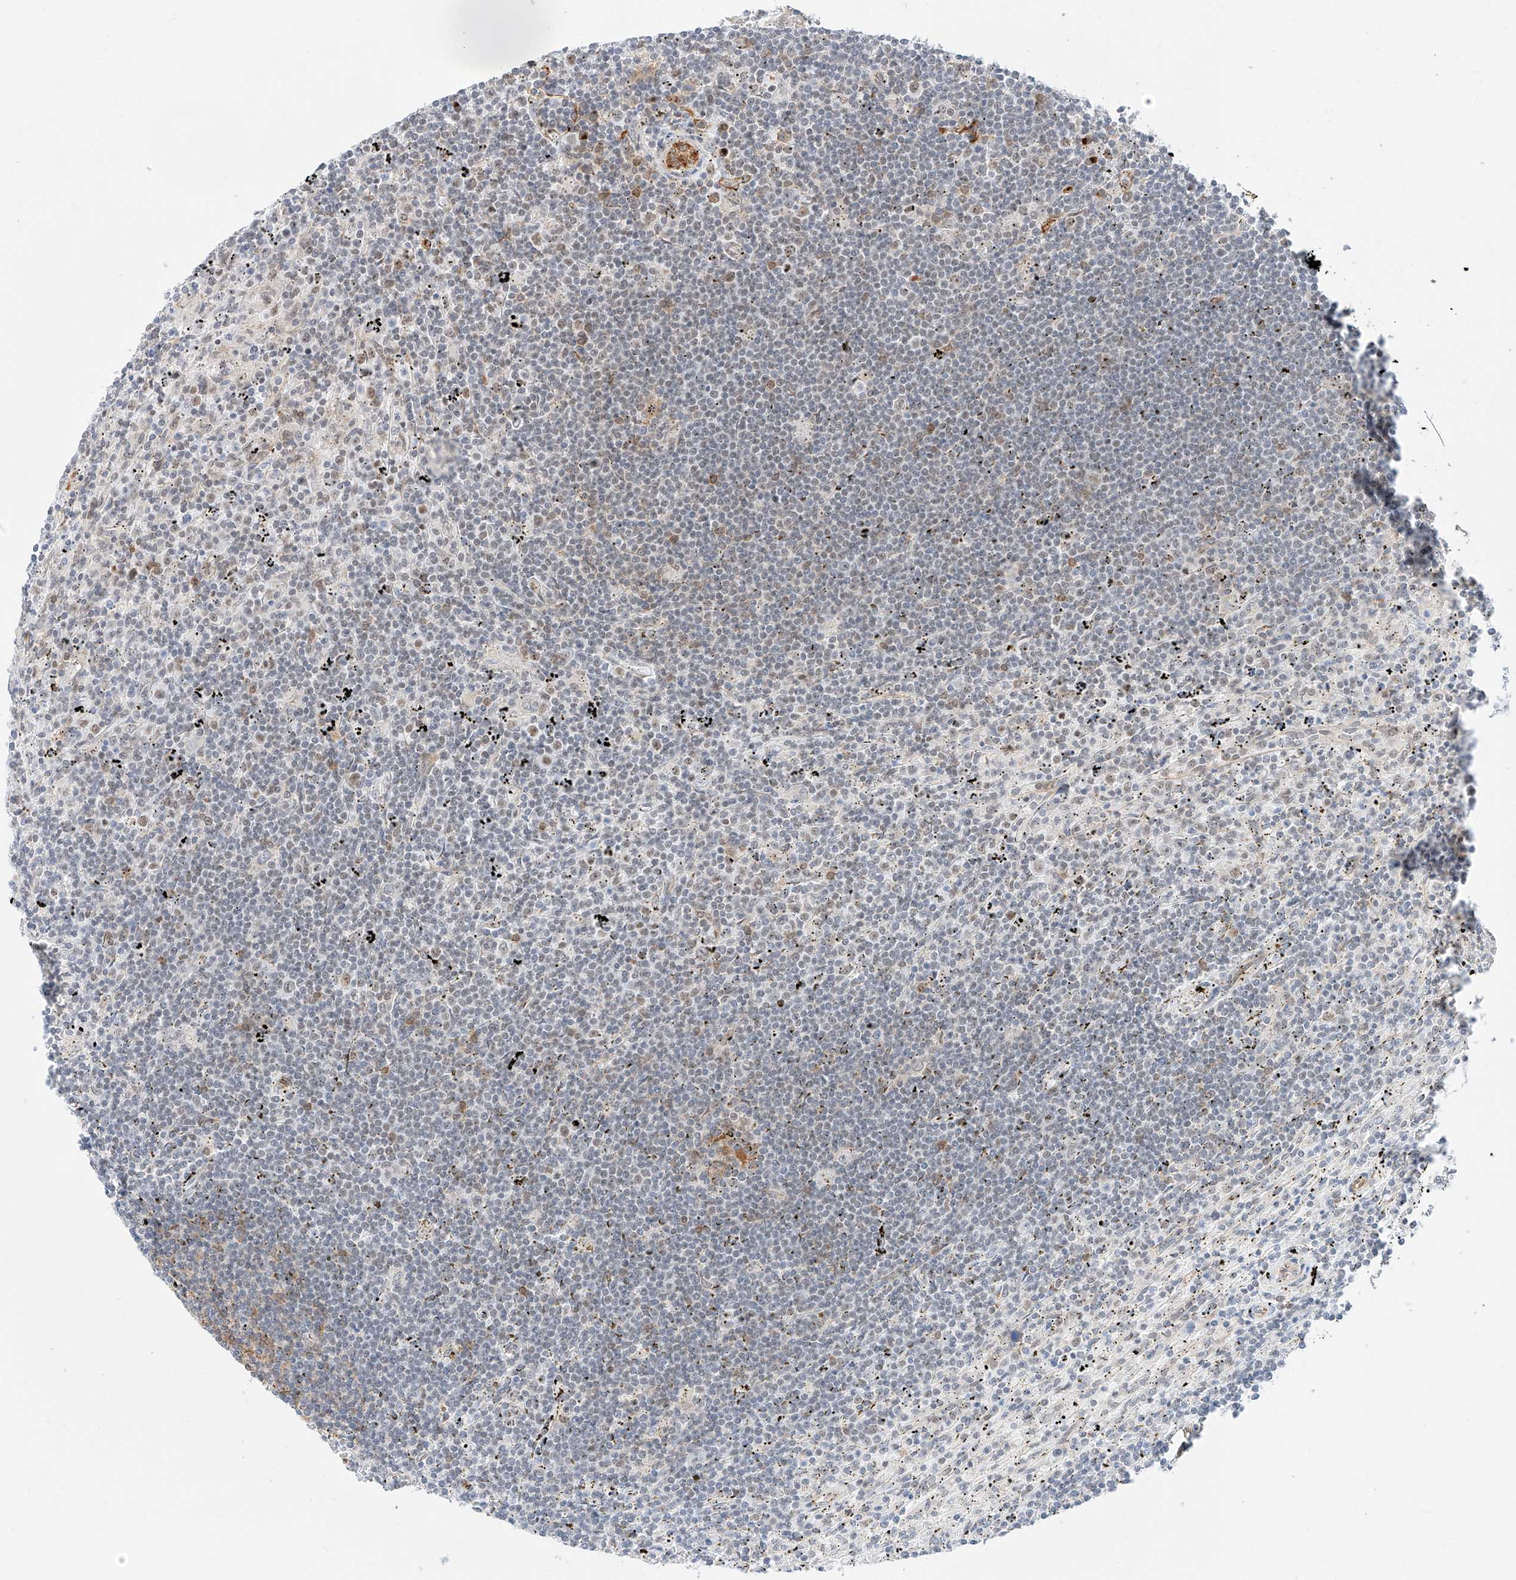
{"staining": {"intensity": "weak", "quantity": "<25%", "location": "nuclear"}, "tissue": "lymphoma", "cell_type": "Tumor cells", "image_type": "cancer", "snomed": [{"axis": "morphology", "description": "Malignant lymphoma, non-Hodgkin's type, Low grade"}, {"axis": "topography", "description": "Spleen"}], "caption": "Immunohistochemistry histopathology image of lymphoma stained for a protein (brown), which demonstrates no expression in tumor cells.", "gene": "CARMIL1", "patient": {"sex": "male", "age": 76}}